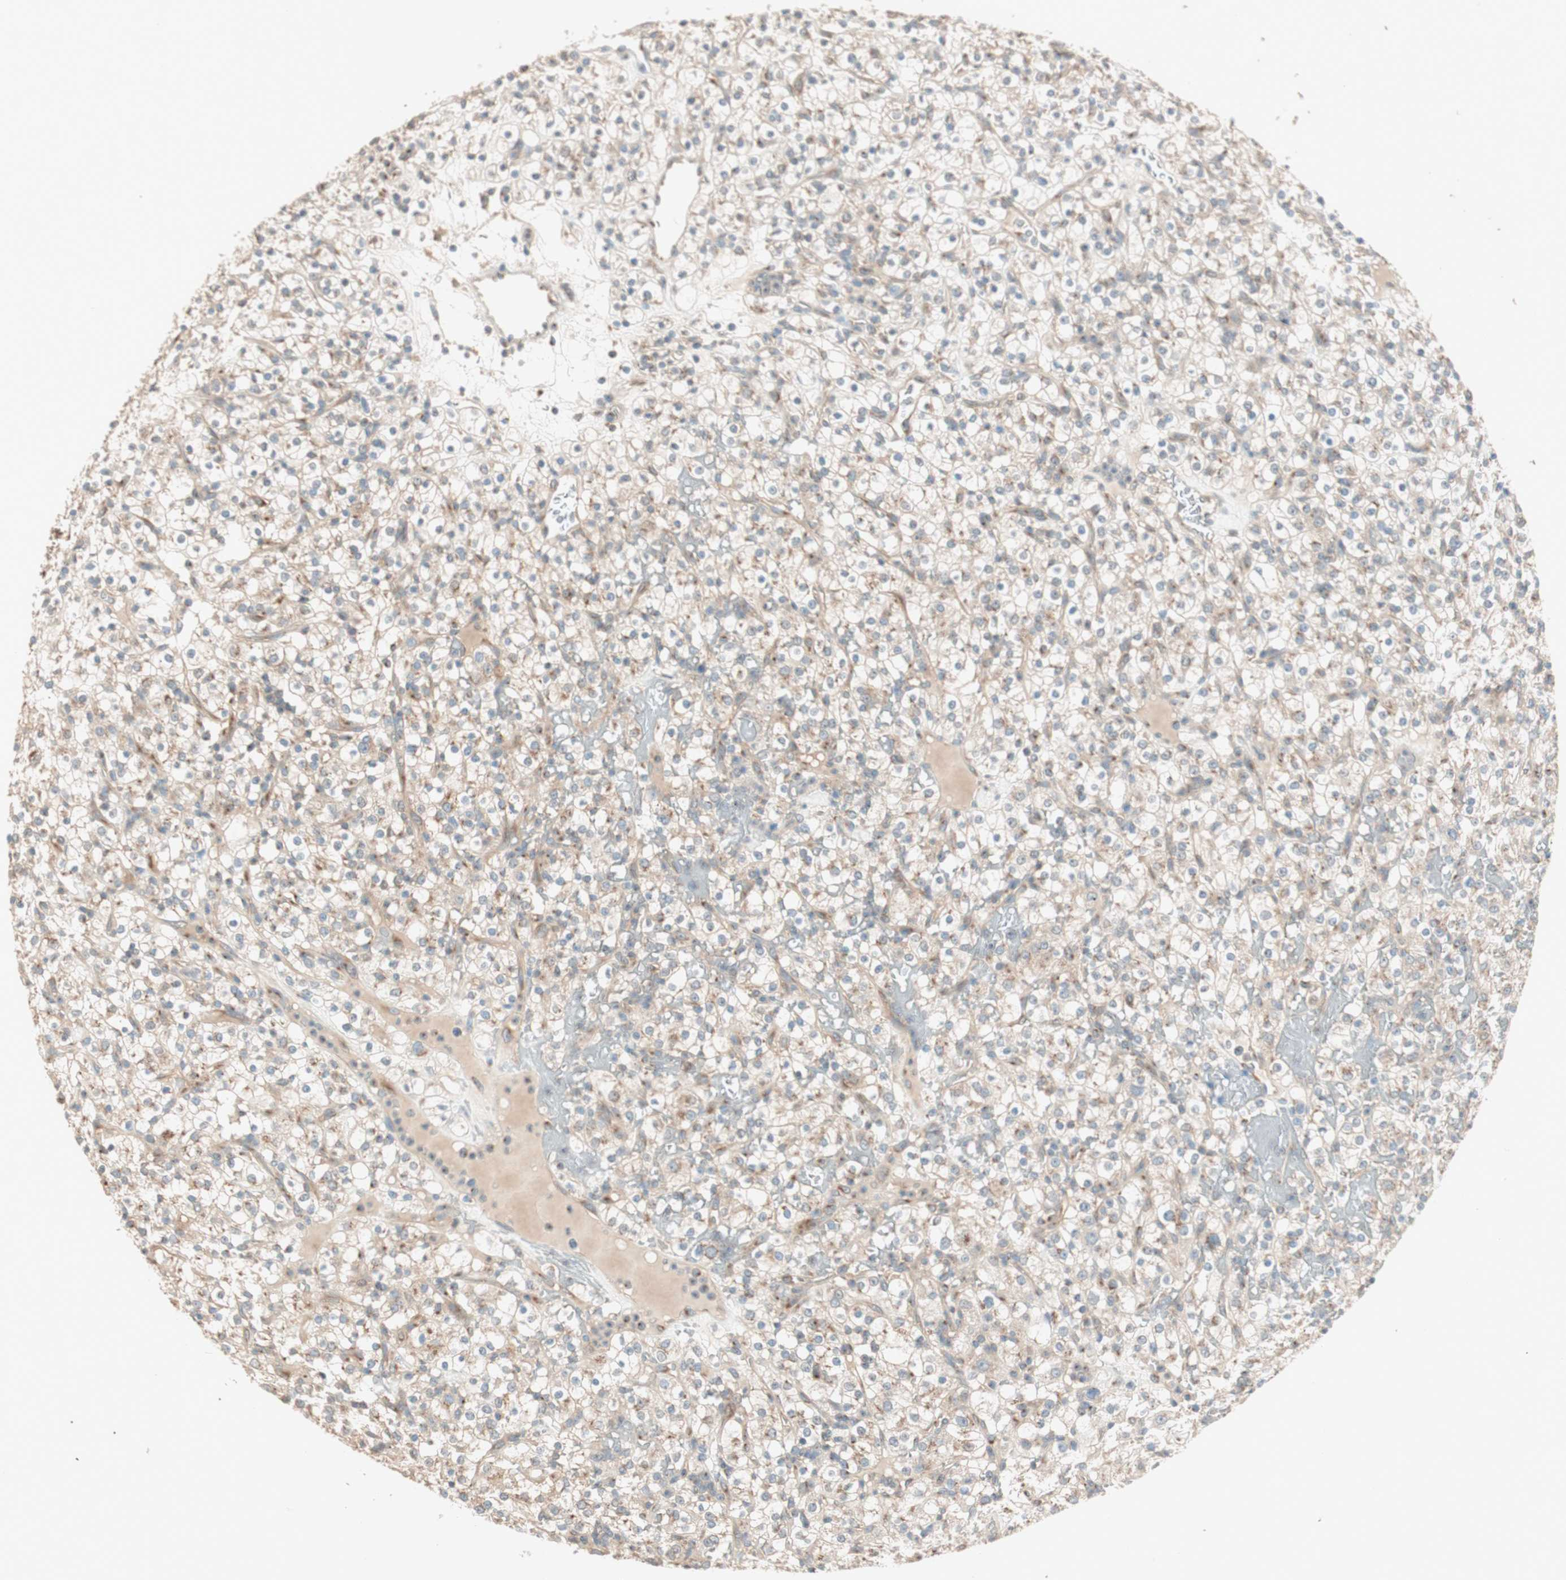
{"staining": {"intensity": "weak", "quantity": "25%-75%", "location": "cytoplasmic/membranous"}, "tissue": "renal cancer", "cell_type": "Tumor cells", "image_type": "cancer", "snomed": [{"axis": "morphology", "description": "Normal tissue, NOS"}, {"axis": "morphology", "description": "Adenocarcinoma, NOS"}, {"axis": "topography", "description": "Kidney"}], "caption": "The immunohistochemical stain shows weak cytoplasmic/membranous staining in tumor cells of renal adenocarcinoma tissue. The staining is performed using DAB (3,3'-diaminobenzidine) brown chromogen to label protein expression. The nuclei are counter-stained blue using hematoxylin.", "gene": "SEC16A", "patient": {"sex": "female", "age": 72}}